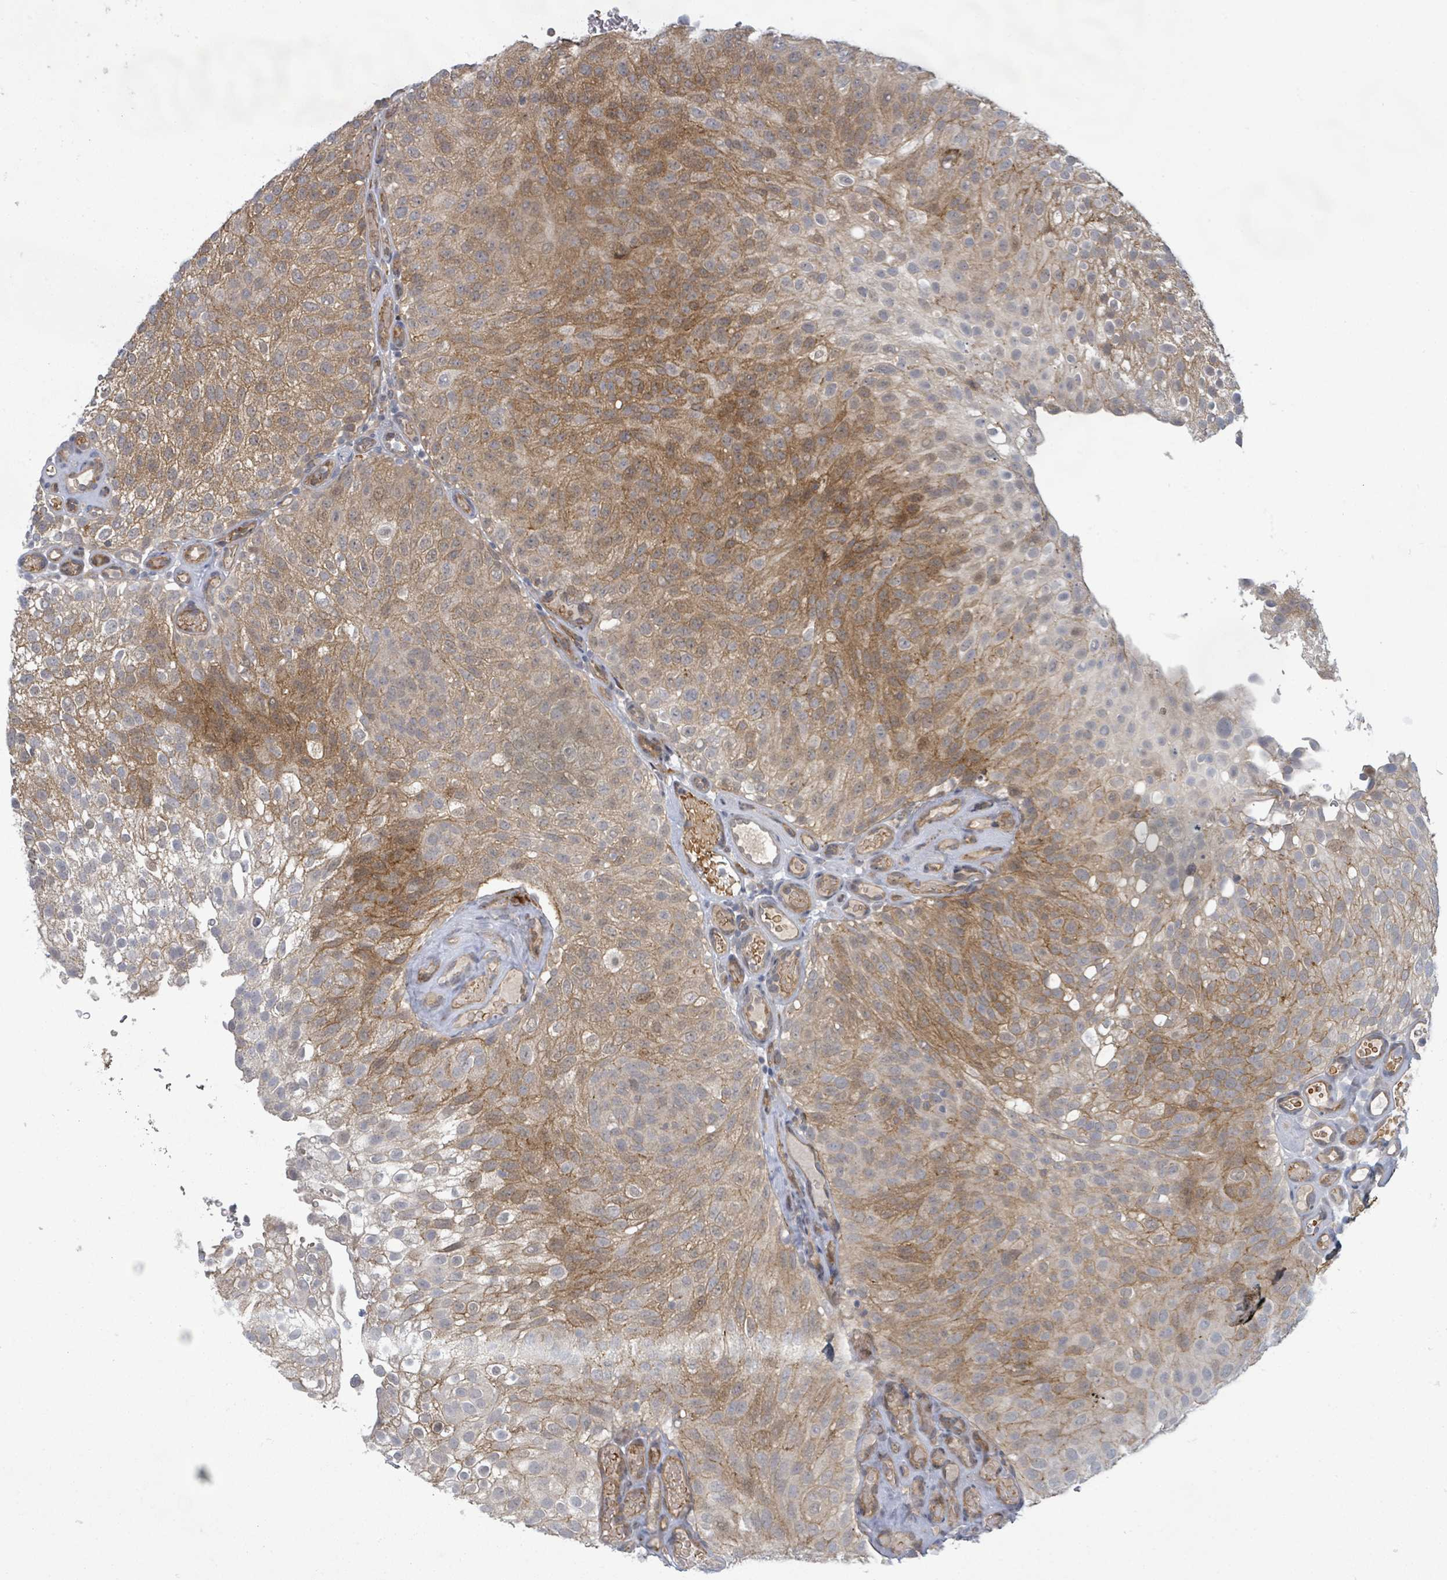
{"staining": {"intensity": "moderate", "quantity": ">75%", "location": "cytoplasmic/membranous"}, "tissue": "urothelial cancer", "cell_type": "Tumor cells", "image_type": "cancer", "snomed": [{"axis": "morphology", "description": "Urothelial carcinoma, Low grade"}, {"axis": "topography", "description": "Urinary bladder"}], "caption": "The micrograph displays staining of urothelial cancer, revealing moderate cytoplasmic/membranous protein positivity (brown color) within tumor cells.", "gene": "SHROOM2", "patient": {"sex": "male", "age": 78}}